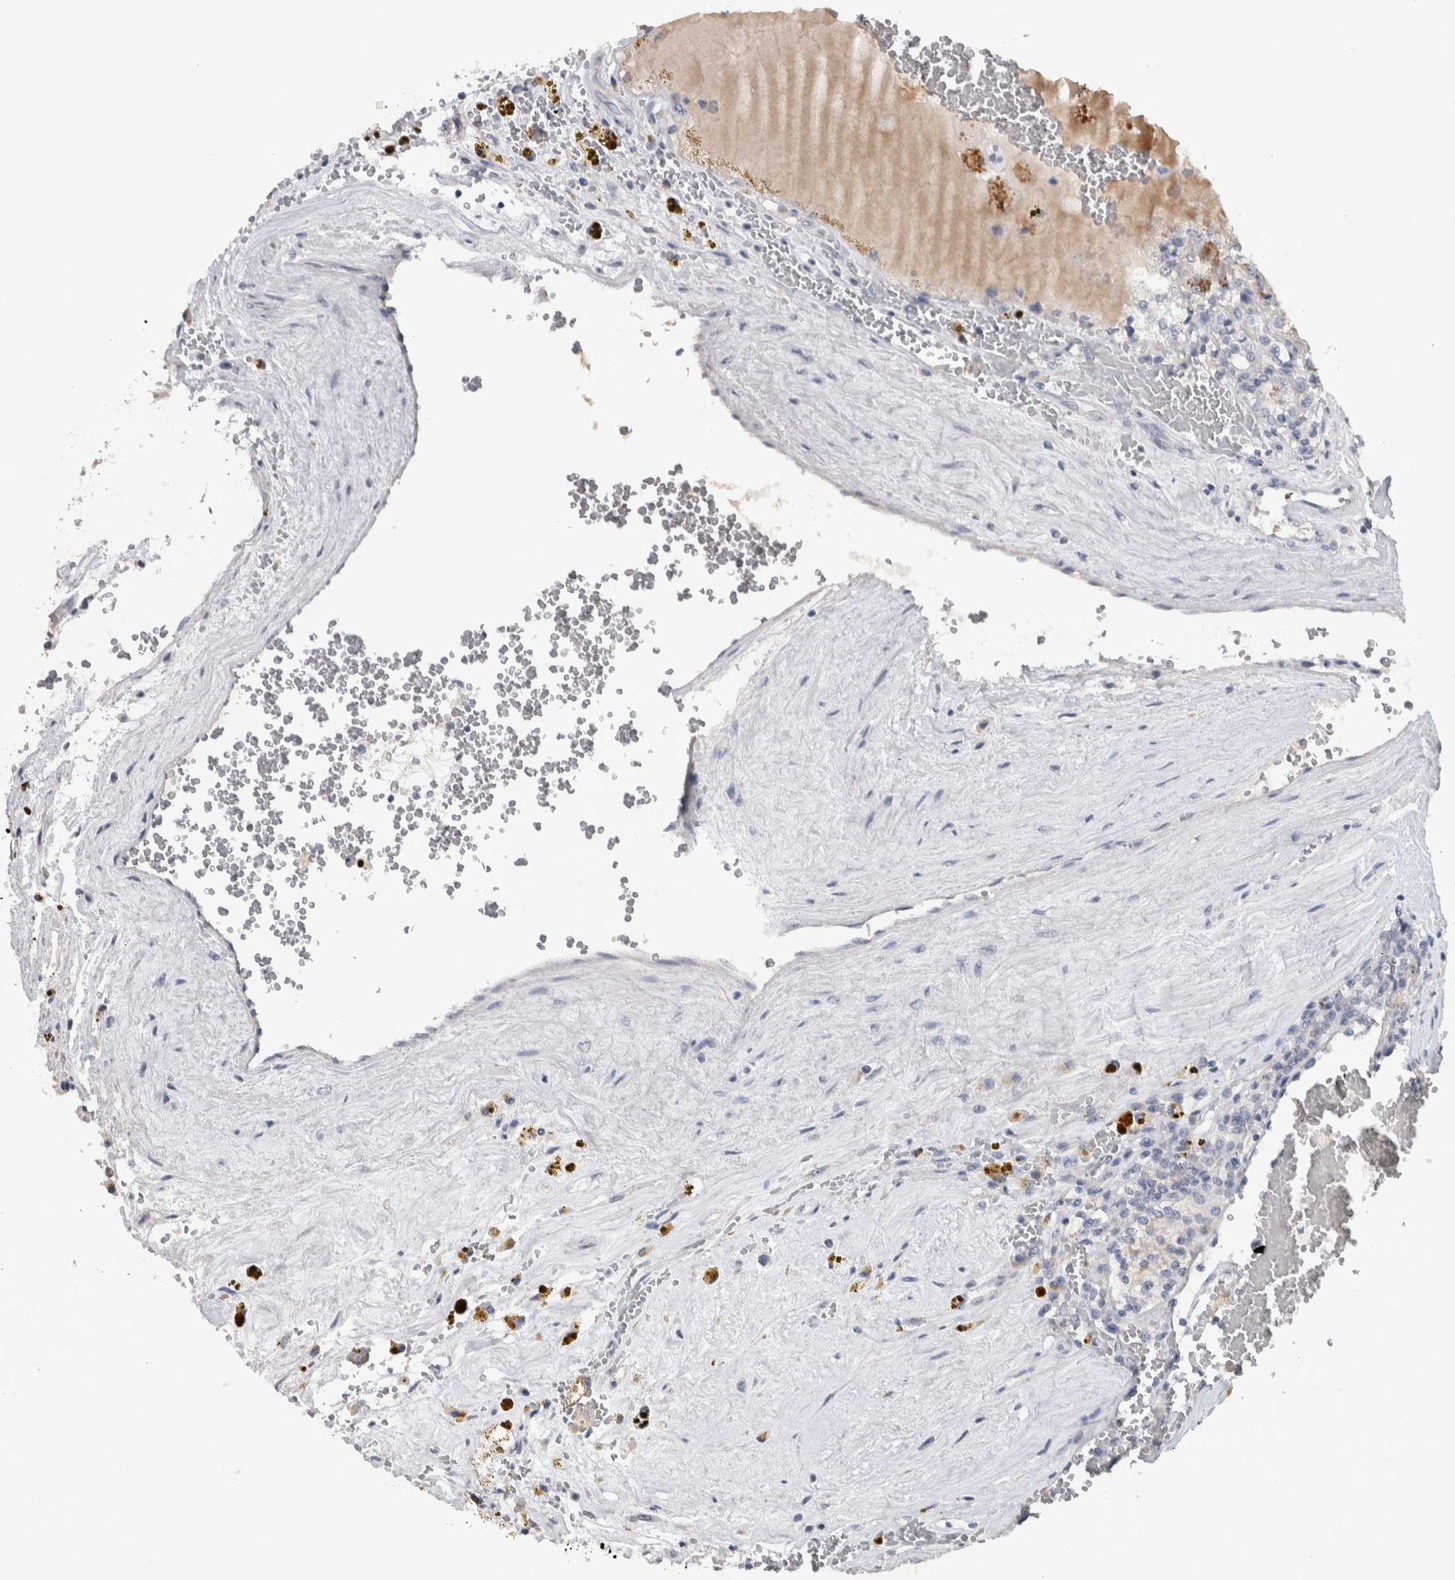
{"staining": {"intensity": "weak", "quantity": "<25%", "location": "cytoplasmic/membranous"}, "tissue": "renal cancer", "cell_type": "Tumor cells", "image_type": "cancer", "snomed": [{"axis": "morphology", "description": "Adenocarcinoma, NOS"}, {"axis": "topography", "description": "Kidney"}], "caption": "The image reveals no significant positivity in tumor cells of renal adenocarcinoma.", "gene": "TMEM102", "patient": {"sex": "female", "age": 56}}